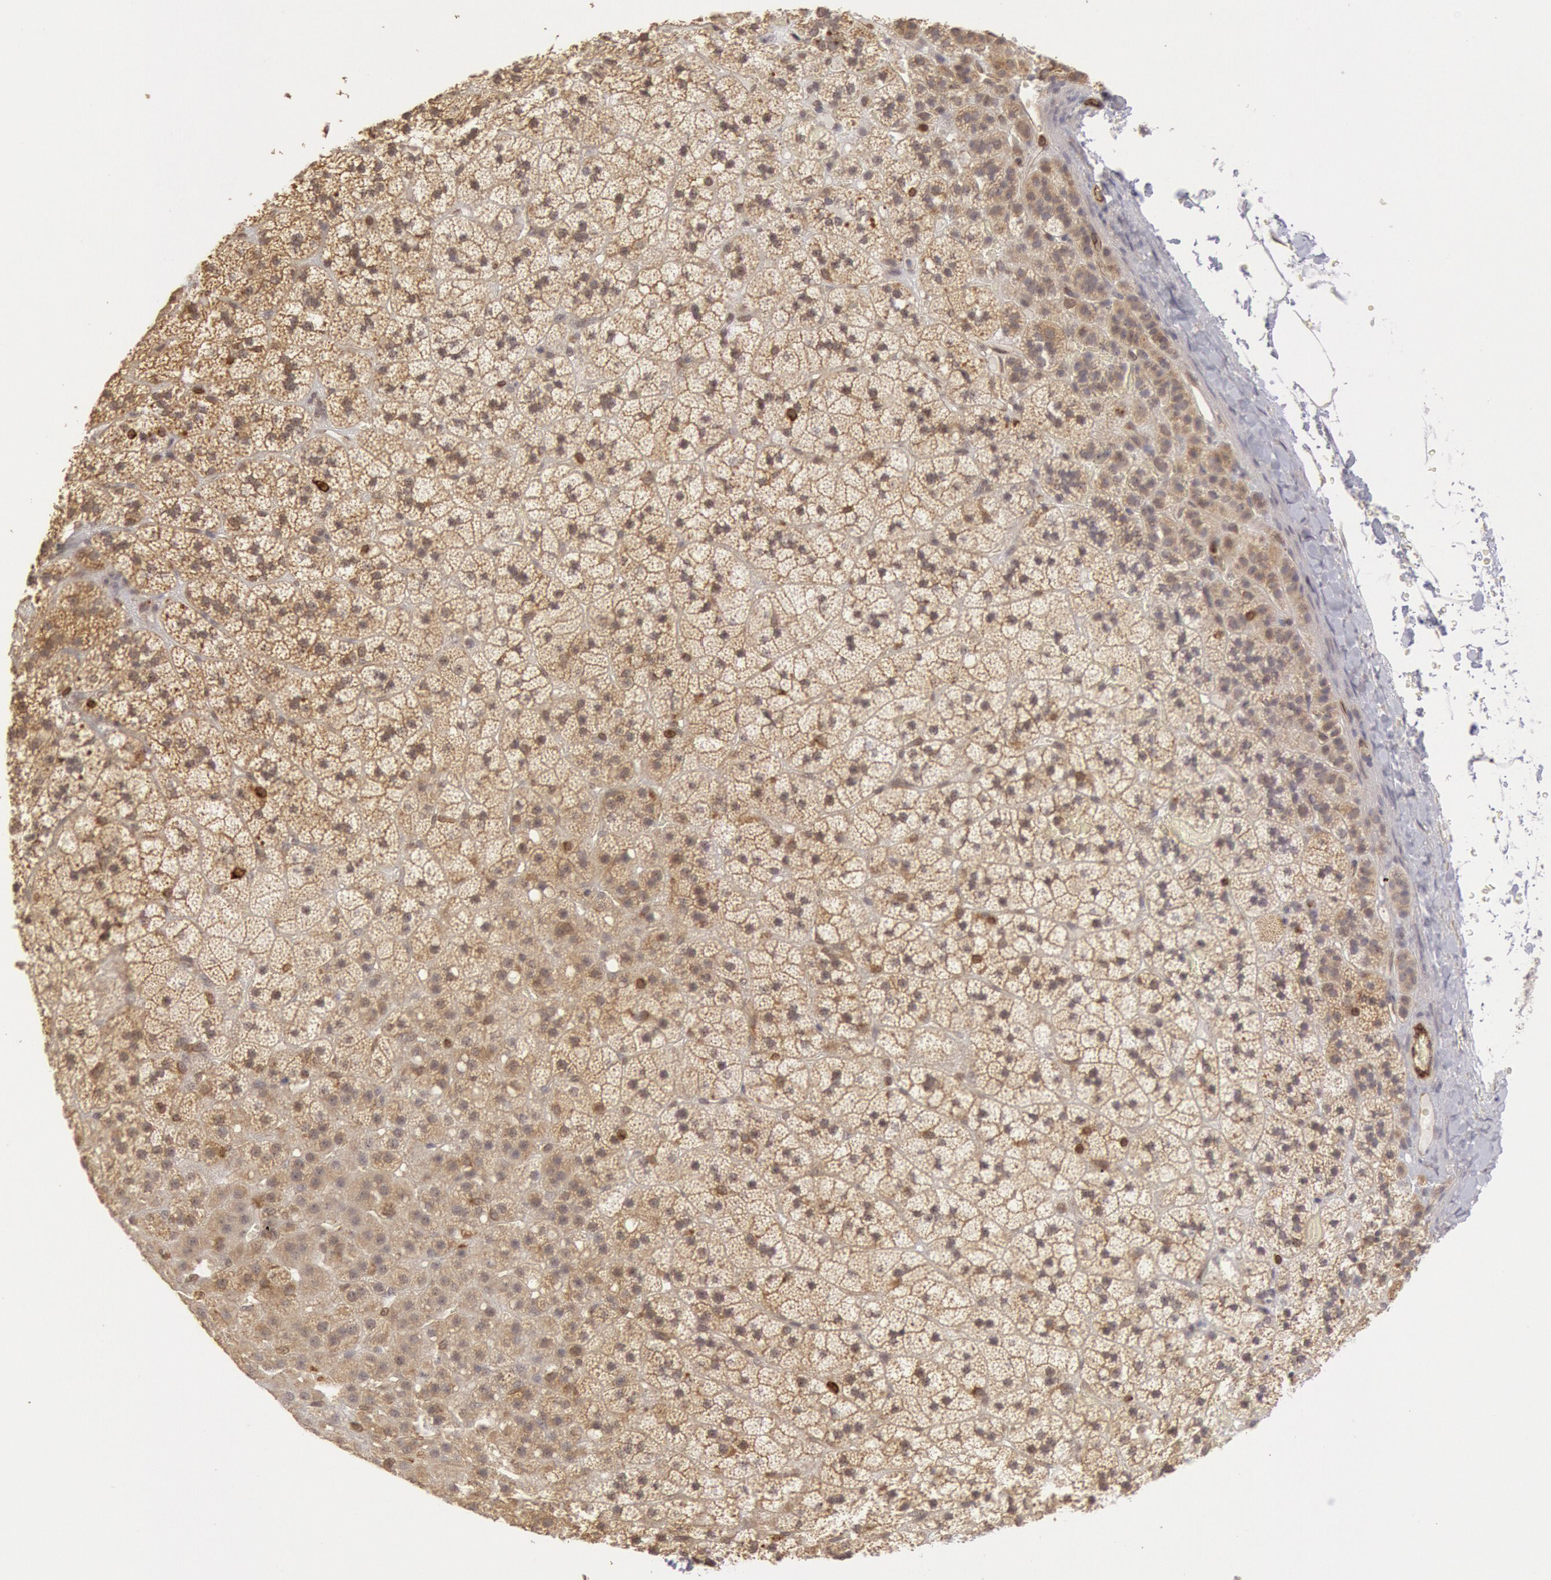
{"staining": {"intensity": "weak", "quantity": ">75%", "location": "cytoplasmic/membranous"}, "tissue": "adrenal gland", "cell_type": "Glandular cells", "image_type": "normal", "snomed": [{"axis": "morphology", "description": "Normal tissue, NOS"}, {"axis": "topography", "description": "Adrenal gland"}], "caption": "The immunohistochemical stain shows weak cytoplasmic/membranous expression in glandular cells of unremarkable adrenal gland.", "gene": "ENSG00000250264", "patient": {"sex": "male", "age": 35}}